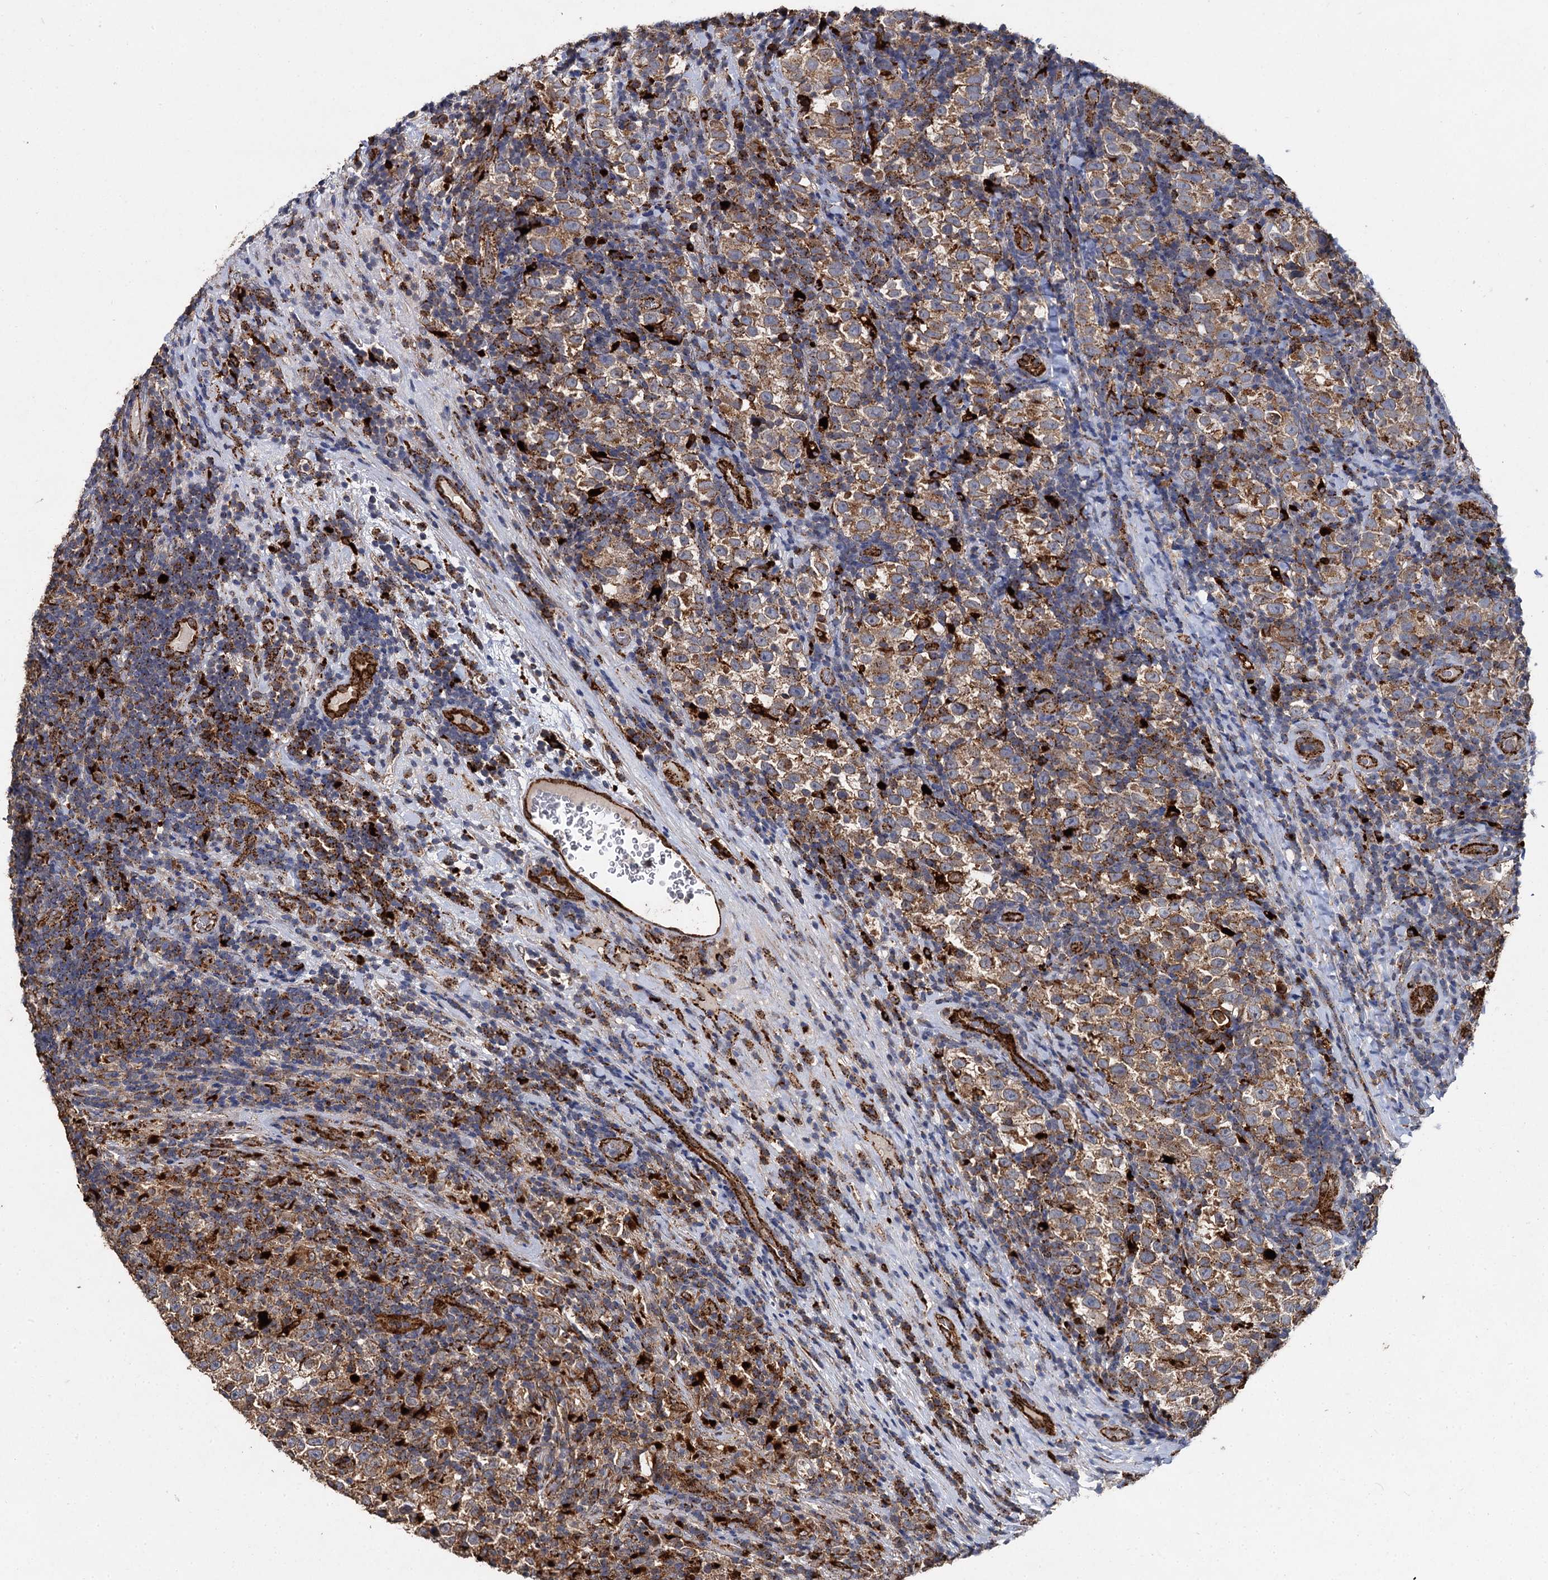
{"staining": {"intensity": "strong", "quantity": ">75%", "location": "cytoplasmic/membranous"}, "tissue": "testis cancer", "cell_type": "Tumor cells", "image_type": "cancer", "snomed": [{"axis": "morphology", "description": "Normal tissue, NOS"}, {"axis": "morphology", "description": "Seminoma, NOS"}, {"axis": "topography", "description": "Testis"}], "caption": "The histopathology image exhibits staining of testis cancer, revealing strong cytoplasmic/membranous protein staining (brown color) within tumor cells.", "gene": "GBA1", "patient": {"sex": "male", "age": 43}}